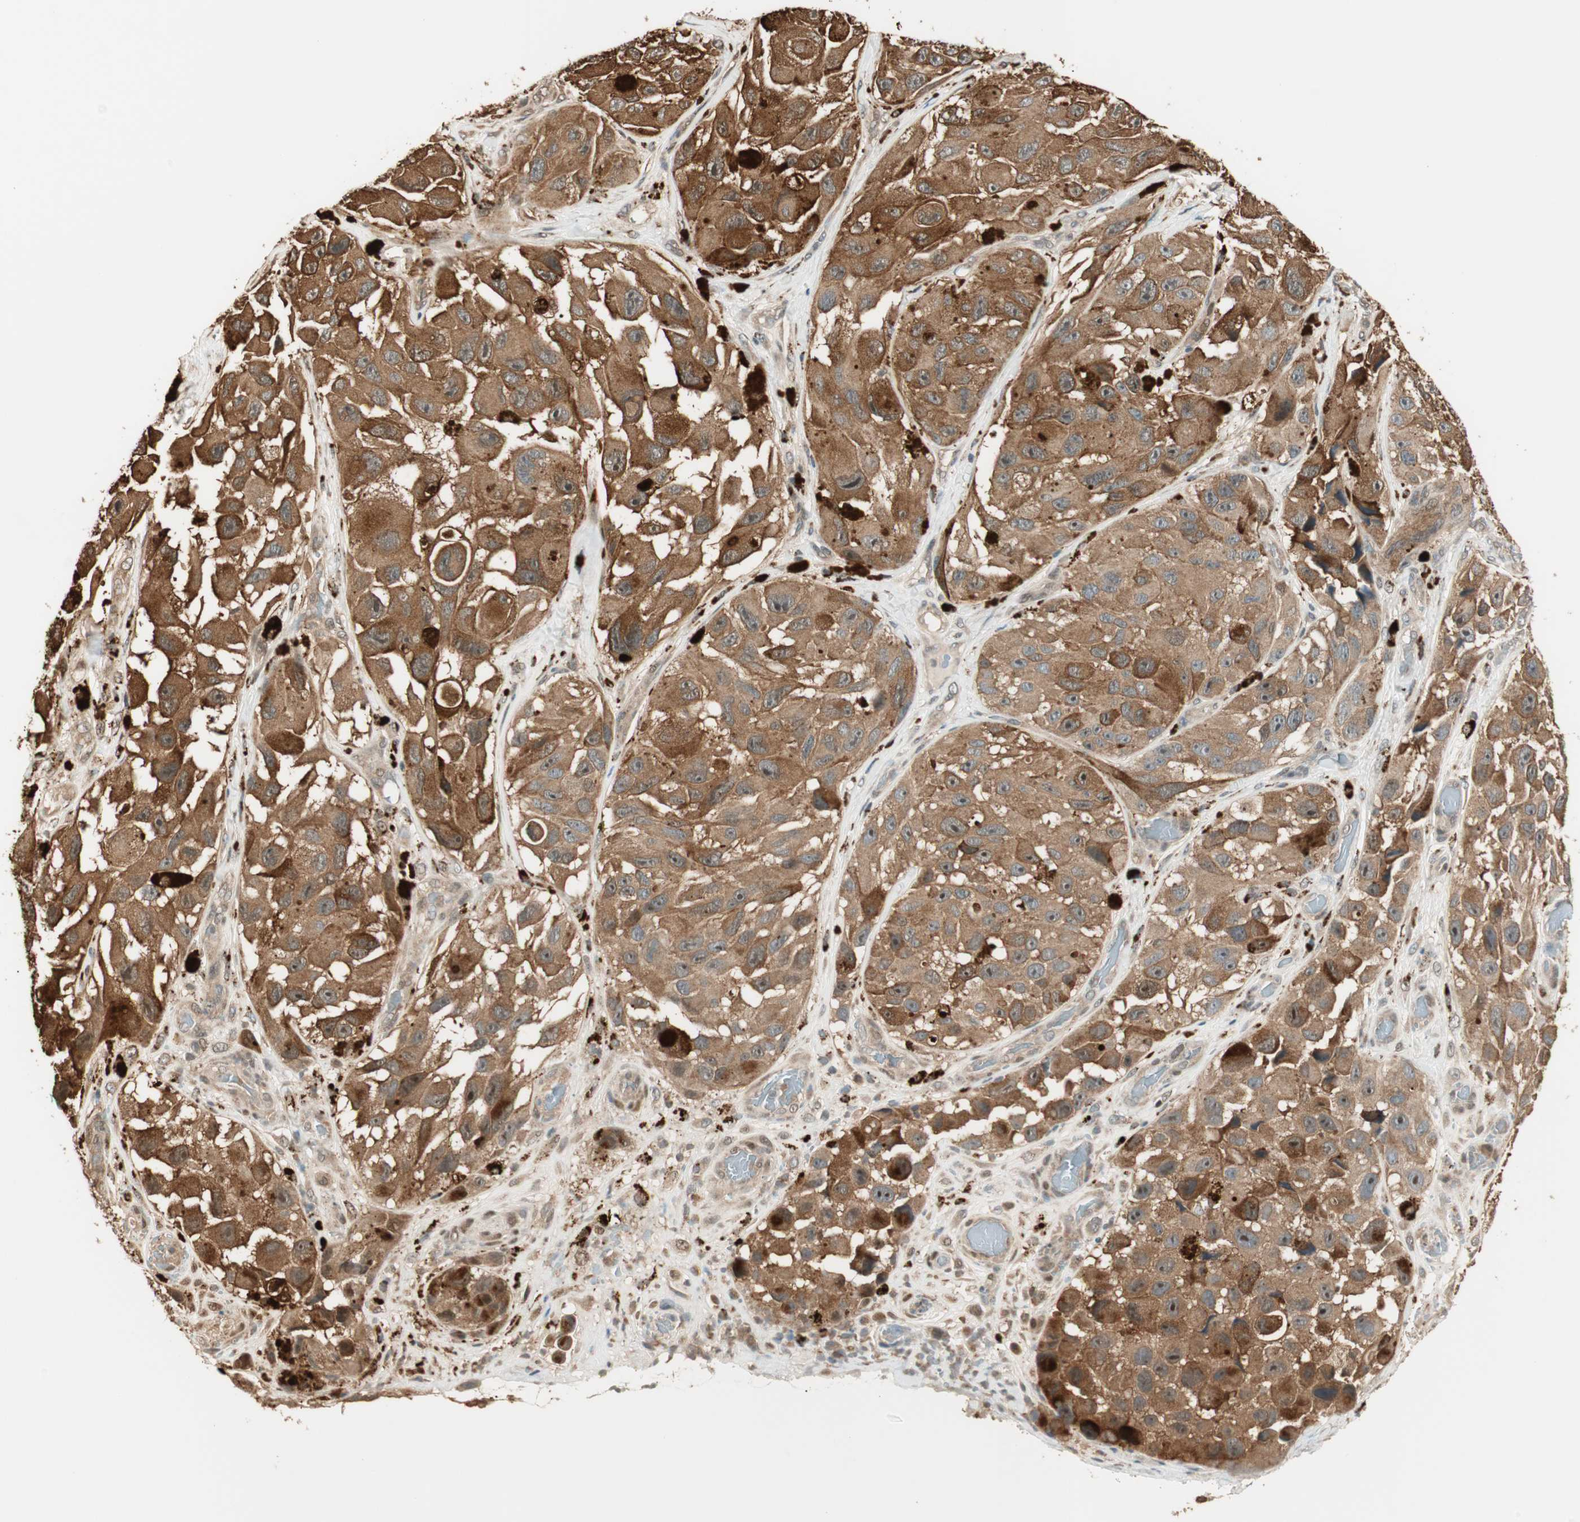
{"staining": {"intensity": "strong", "quantity": ">75%", "location": "cytoplasmic/membranous"}, "tissue": "melanoma", "cell_type": "Tumor cells", "image_type": "cancer", "snomed": [{"axis": "morphology", "description": "Malignant melanoma, NOS"}, {"axis": "topography", "description": "Skin"}], "caption": "A micrograph of melanoma stained for a protein exhibits strong cytoplasmic/membranous brown staining in tumor cells.", "gene": "ZNF443", "patient": {"sex": "female", "age": 73}}